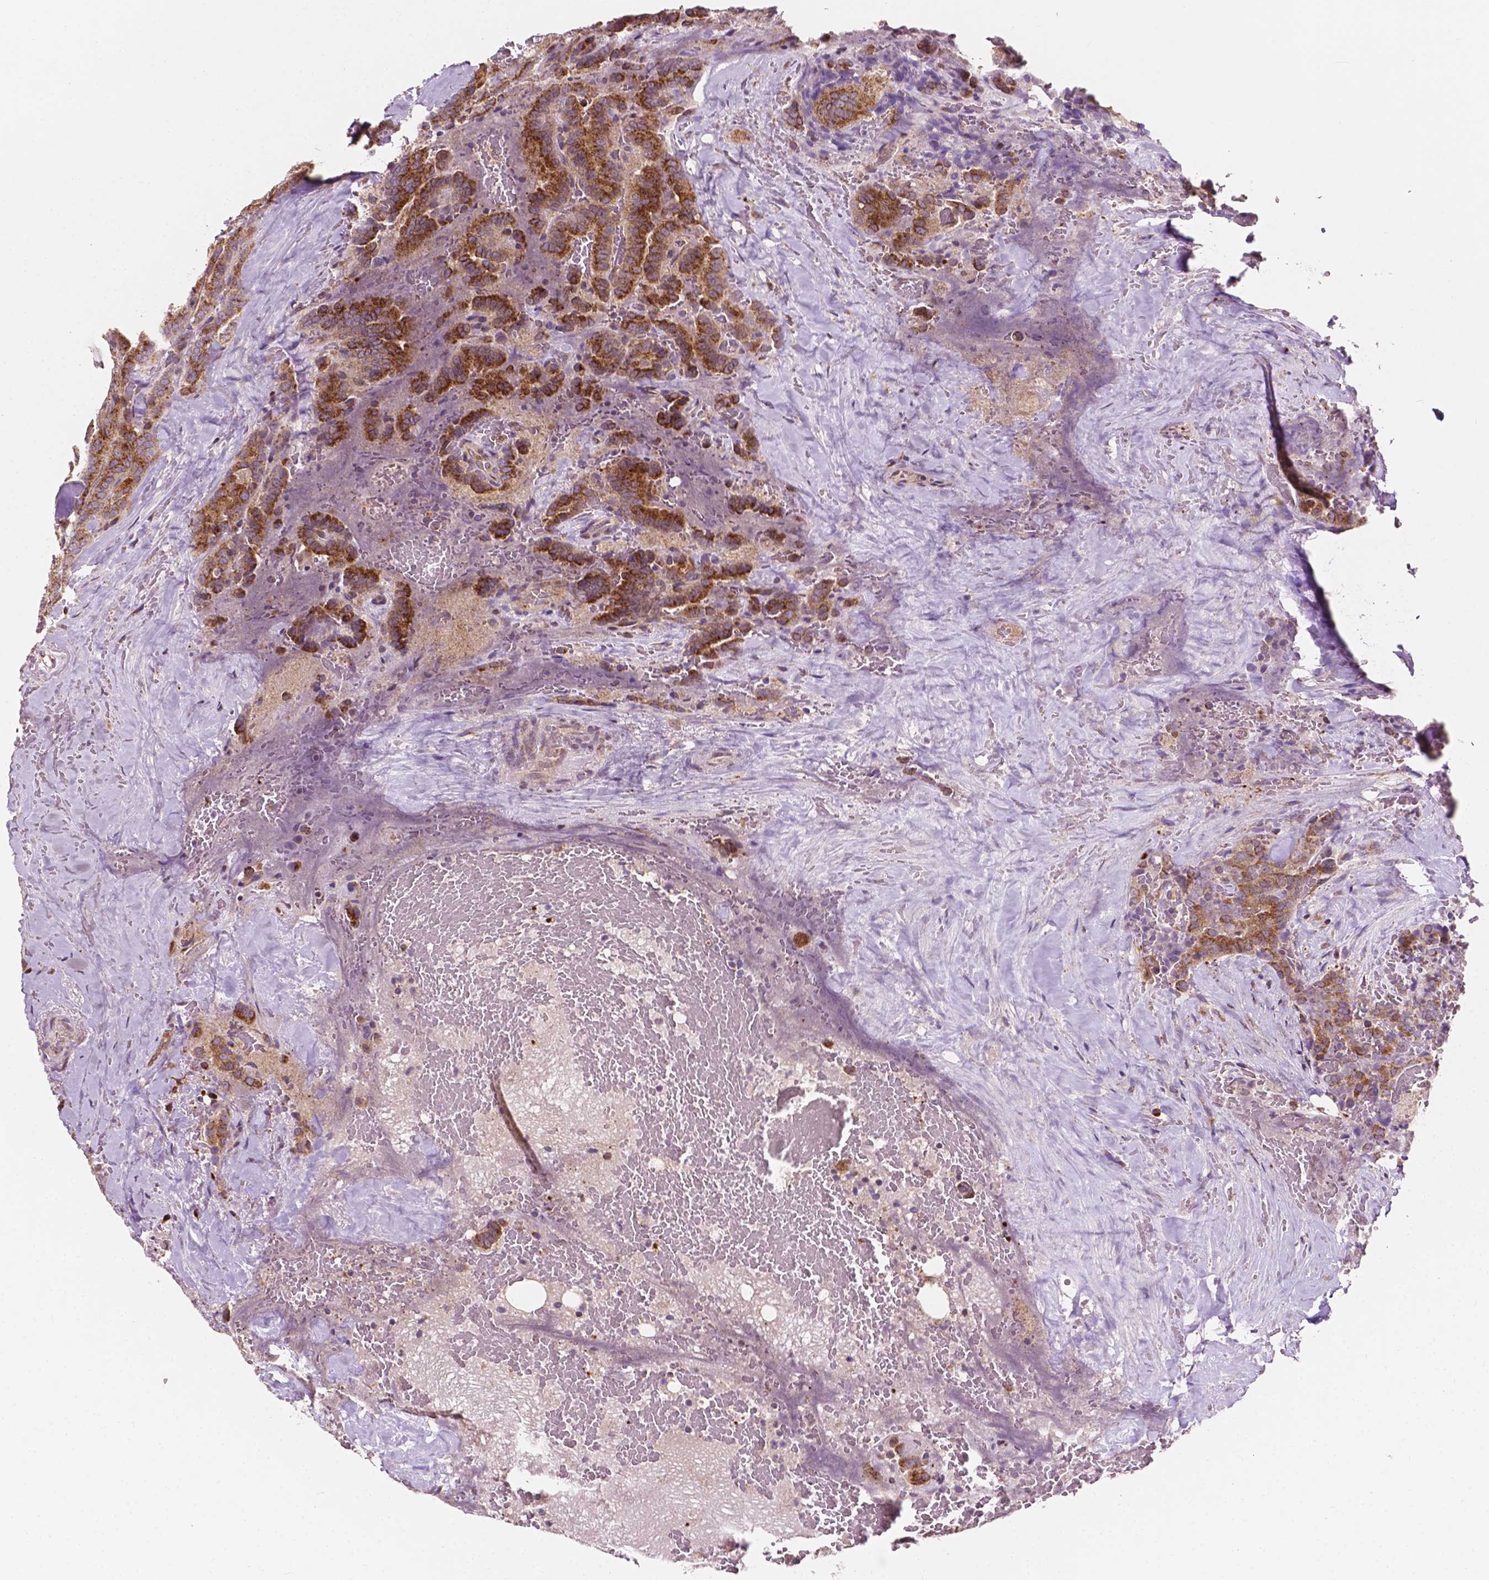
{"staining": {"intensity": "strong", "quantity": ">75%", "location": "cytoplasmic/membranous"}, "tissue": "thyroid cancer", "cell_type": "Tumor cells", "image_type": "cancer", "snomed": [{"axis": "morphology", "description": "Papillary adenocarcinoma, NOS"}, {"axis": "topography", "description": "Thyroid gland"}], "caption": "IHC staining of thyroid cancer, which exhibits high levels of strong cytoplasmic/membranous positivity in approximately >75% of tumor cells indicating strong cytoplasmic/membranous protein positivity. The staining was performed using DAB (3,3'-diaminobenzidine) (brown) for protein detection and nuclei were counterstained in hematoxylin (blue).", "gene": "EBAG9", "patient": {"sex": "male", "age": 61}}